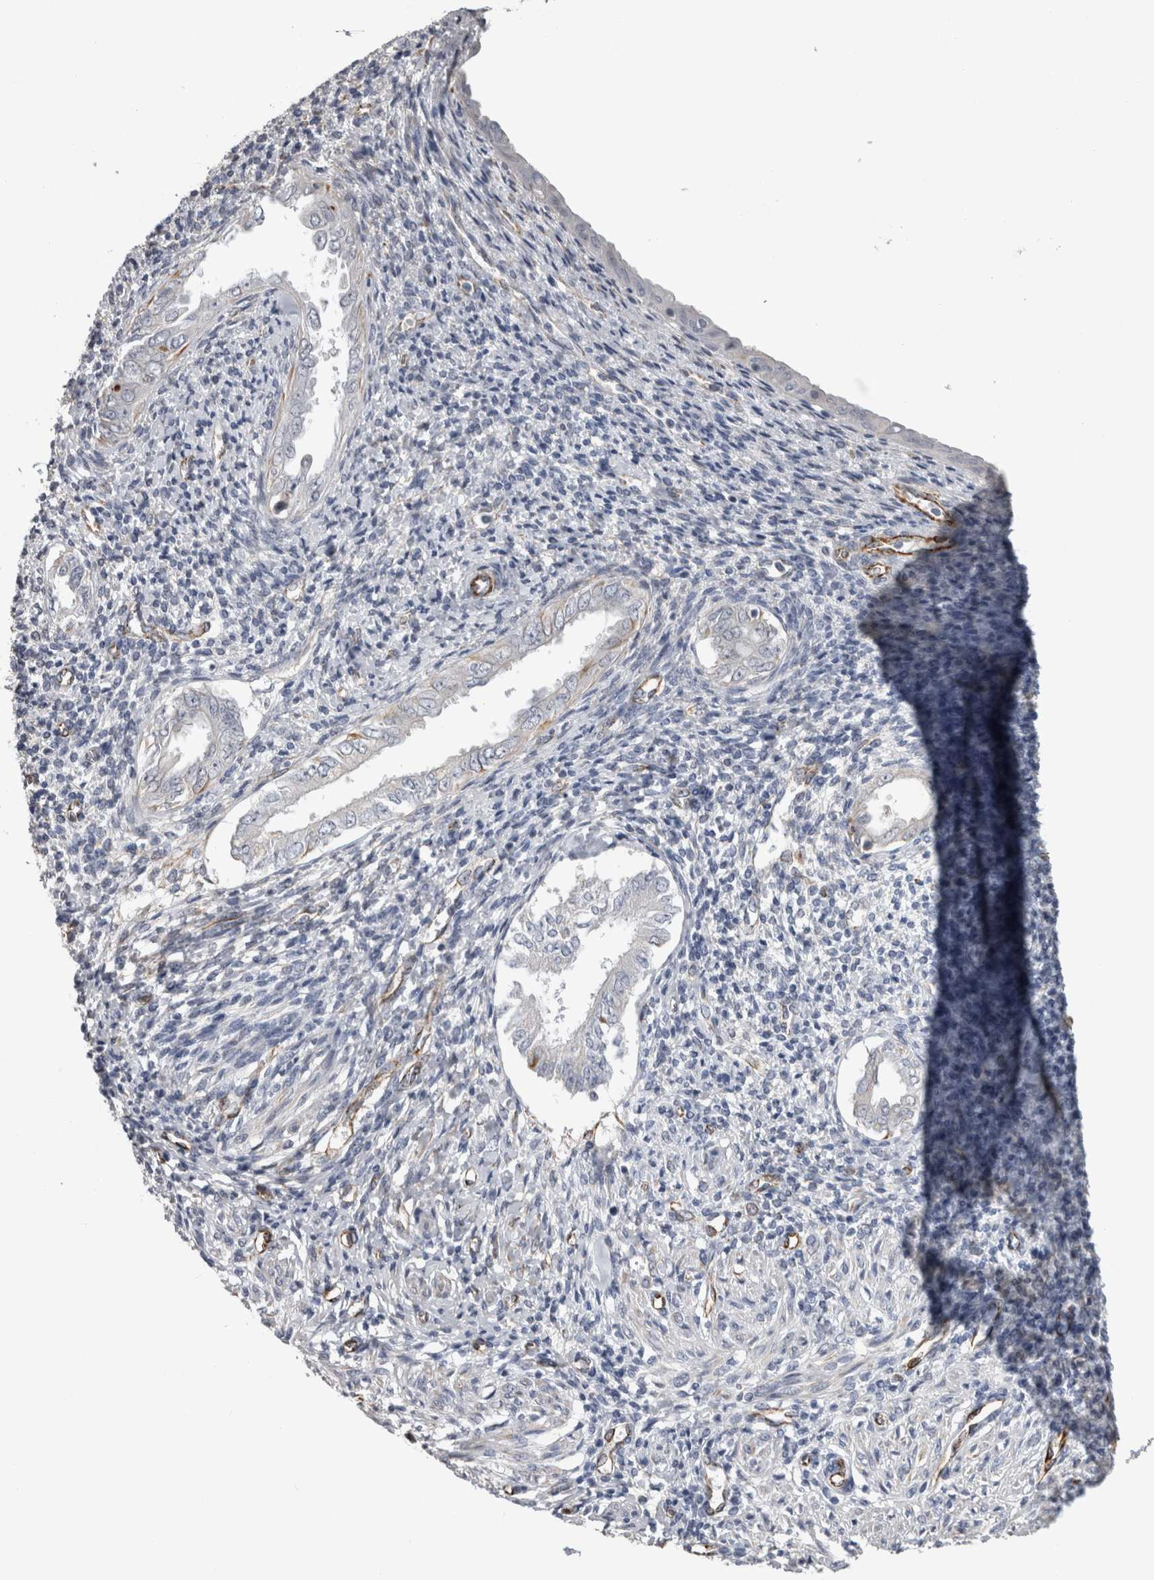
{"staining": {"intensity": "negative", "quantity": "none", "location": "none"}, "tissue": "endometrium", "cell_type": "Cells in endometrial stroma", "image_type": "normal", "snomed": [{"axis": "morphology", "description": "Normal tissue, NOS"}, {"axis": "topography", "description": "Endometrium"}], "caption": "Cells in endometrial stroma are negative for protein expression in benign human endometrium. (Immunohistochemistry (ihc), brightfield microscopy, high magnification).", "gene": "ACOT7", "patient": {"sex": "female", "age": 66}}